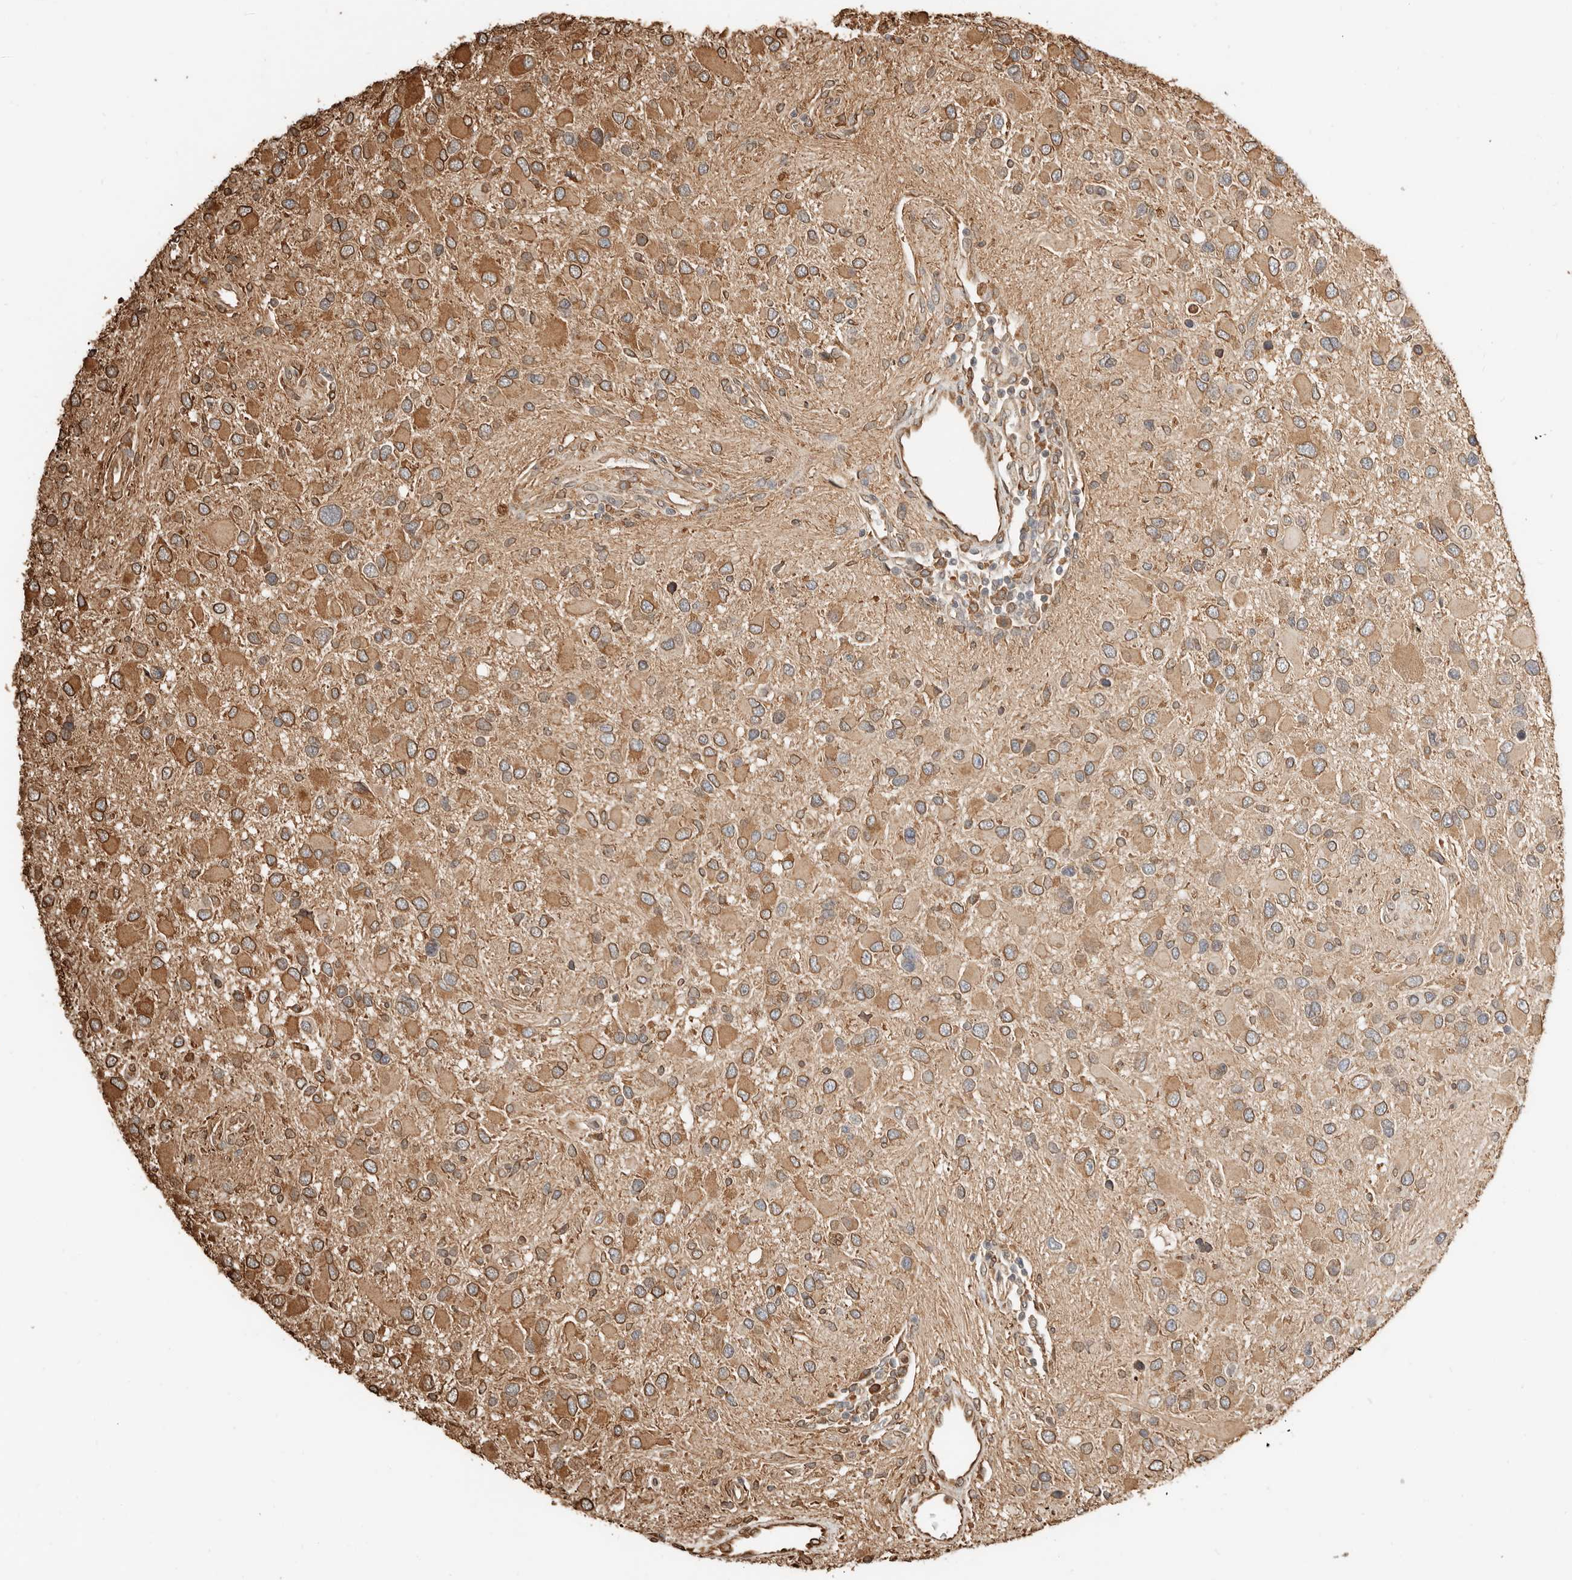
{"staining": {"intensity": "moderate", "quantity": ">75%", "location": "cytoplasmic/membranous,nuclear"}, "tissue": "glioma", "cell_type": "Tumor cells", "image_type": "cancer", "snomed": [{"axis": "morphology", "description": "Glioma, malignant, High grade"}, {"axis": "topography", "description": "Brain"}], "caption": "This is a micrograph of IHC staining of glioma, which shows moderate staining in the cytoplasmic/membranous and nuclear of tumor cells.", "gene": "ARHGEF10L", "patient": {"sex": "male", "age": 53}}